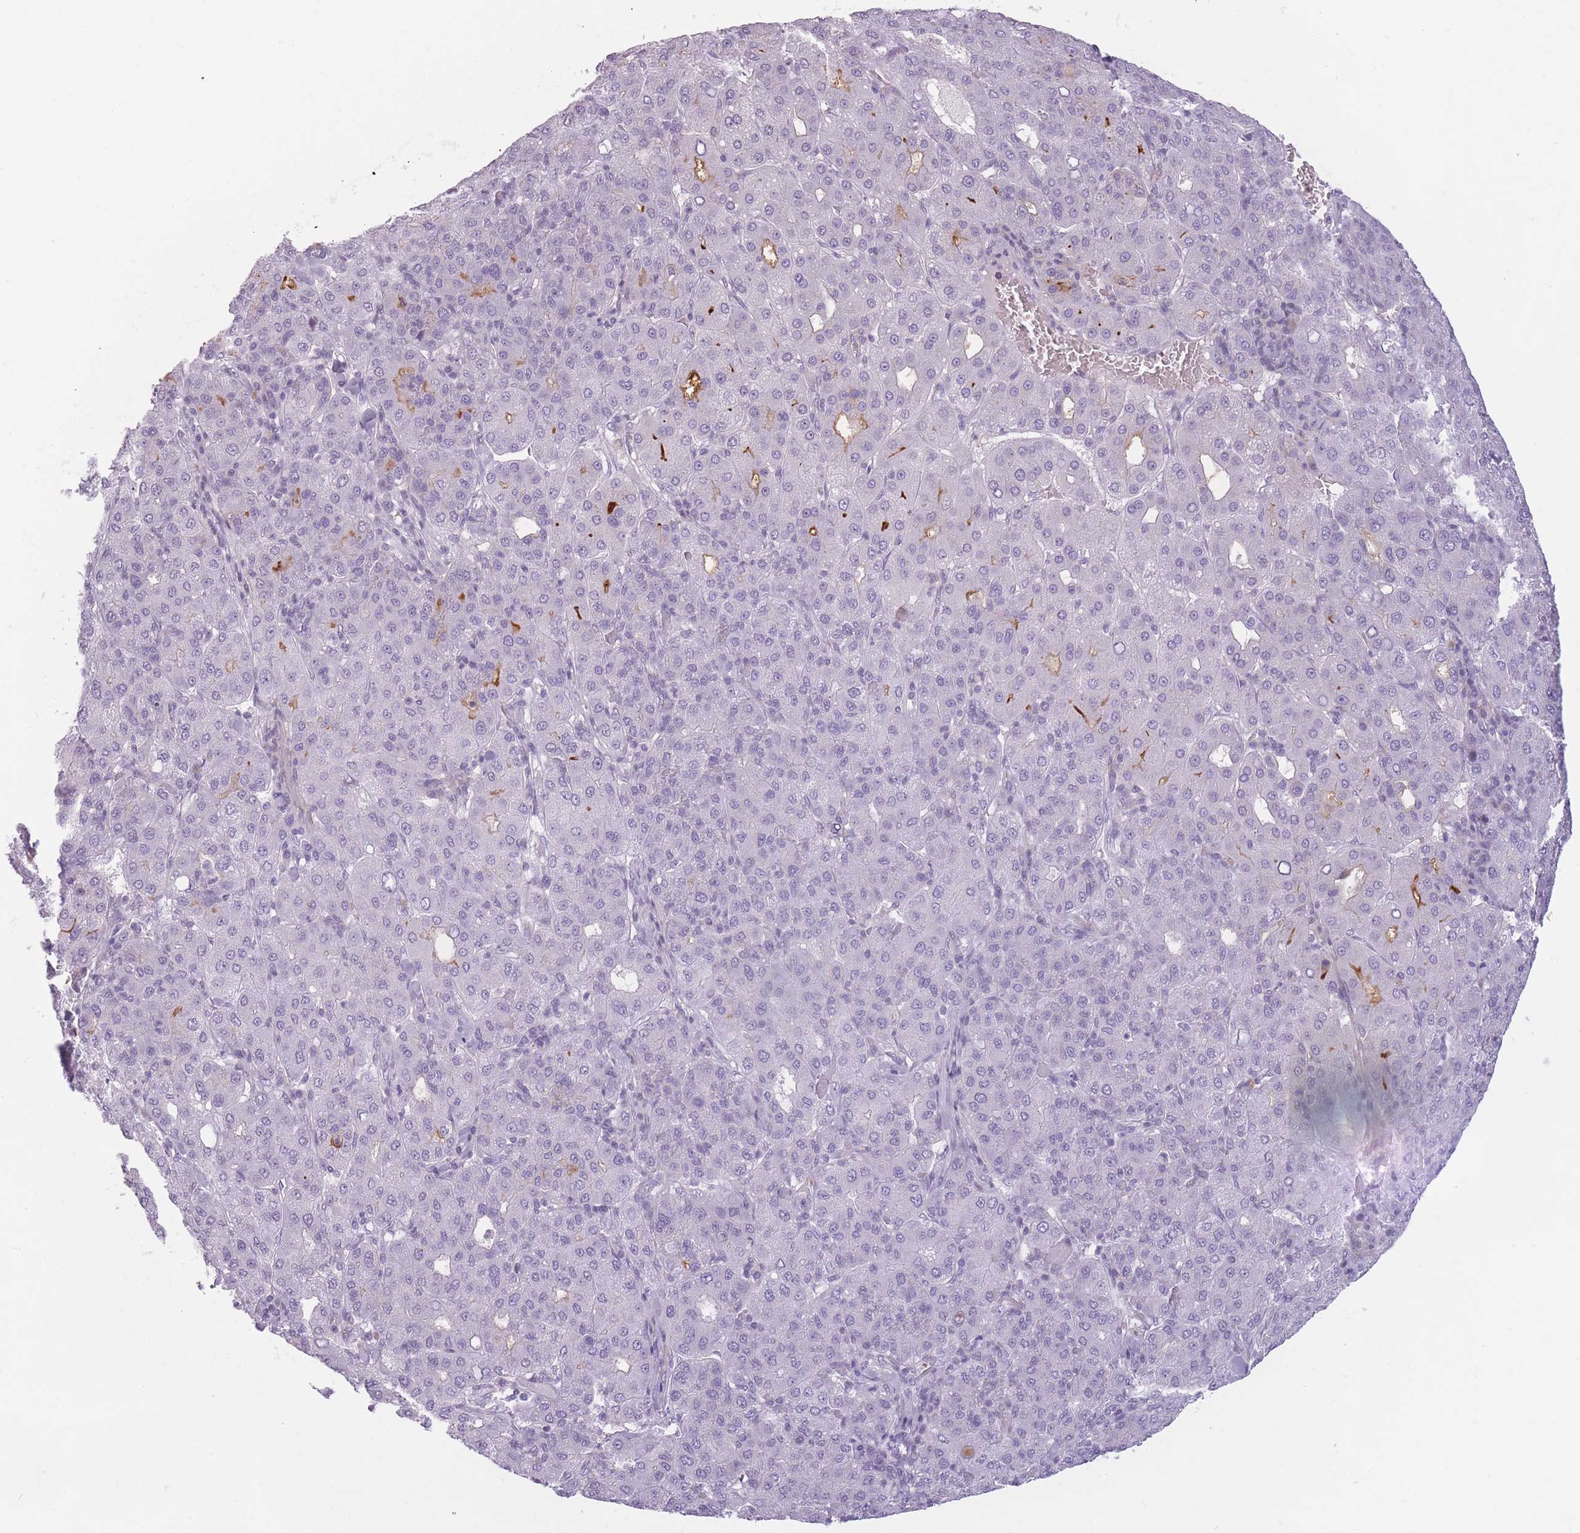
{"staining": {"intensity": "moderate", "quantity": "<25%", "location": "cytoplasmic/membranous"}, "tissue": "liver cancer", "cell_type": "Tumor cells", "image_type": "cancer", "snomed": [{"axis": "morphology", "description": "Carcinoma, Hepatocellular, NOS"}, {"axis": "topography", "description": "Liver"}], "caption": "Tumor cells show low levels of moderate cytoplasmic/membranous positivity in about <25% of cells in human liver cancer.", "gene": "GGT1", "patient": {"sex": "male", "age": 65}}